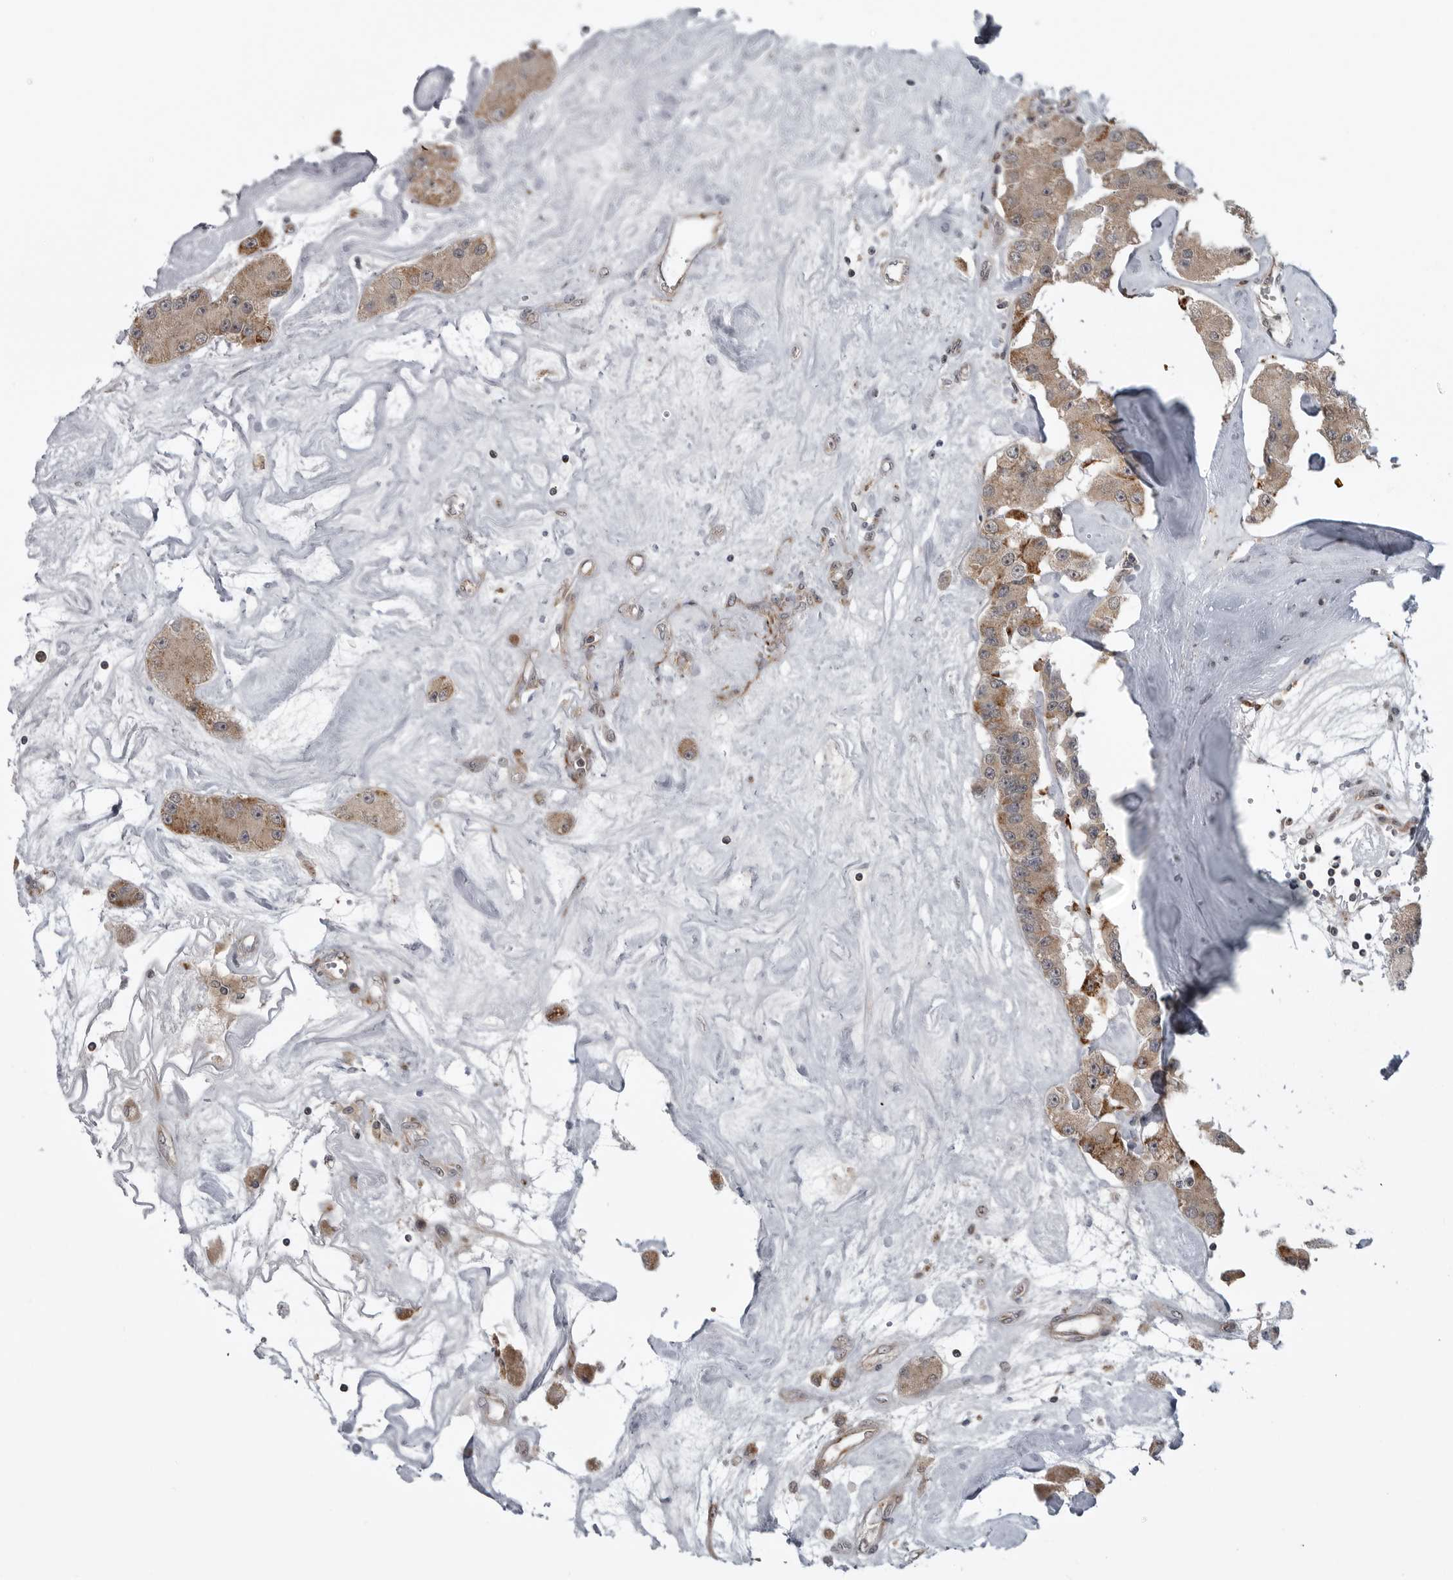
{"staining": {"intensity": "moderate", "quantity": "25%-75%", "location": "cytoplasmic/membranous"}, "tissue": "carcinoid", "cell_type": "Tumor cells", "image_type": "cancer", "snomed": [{"axis": "morphology", "description": "Carcinoid, malignant, NOS"}, {"axis": "topography", "description": "Pancreas"}], "caption": "Carcinoid stained for a protein exhibits moderate cytoplasmic/membranous positivity in tumor cells.", "gene": "FAAP100", "patient": {"sex": "male", "age": 41}}